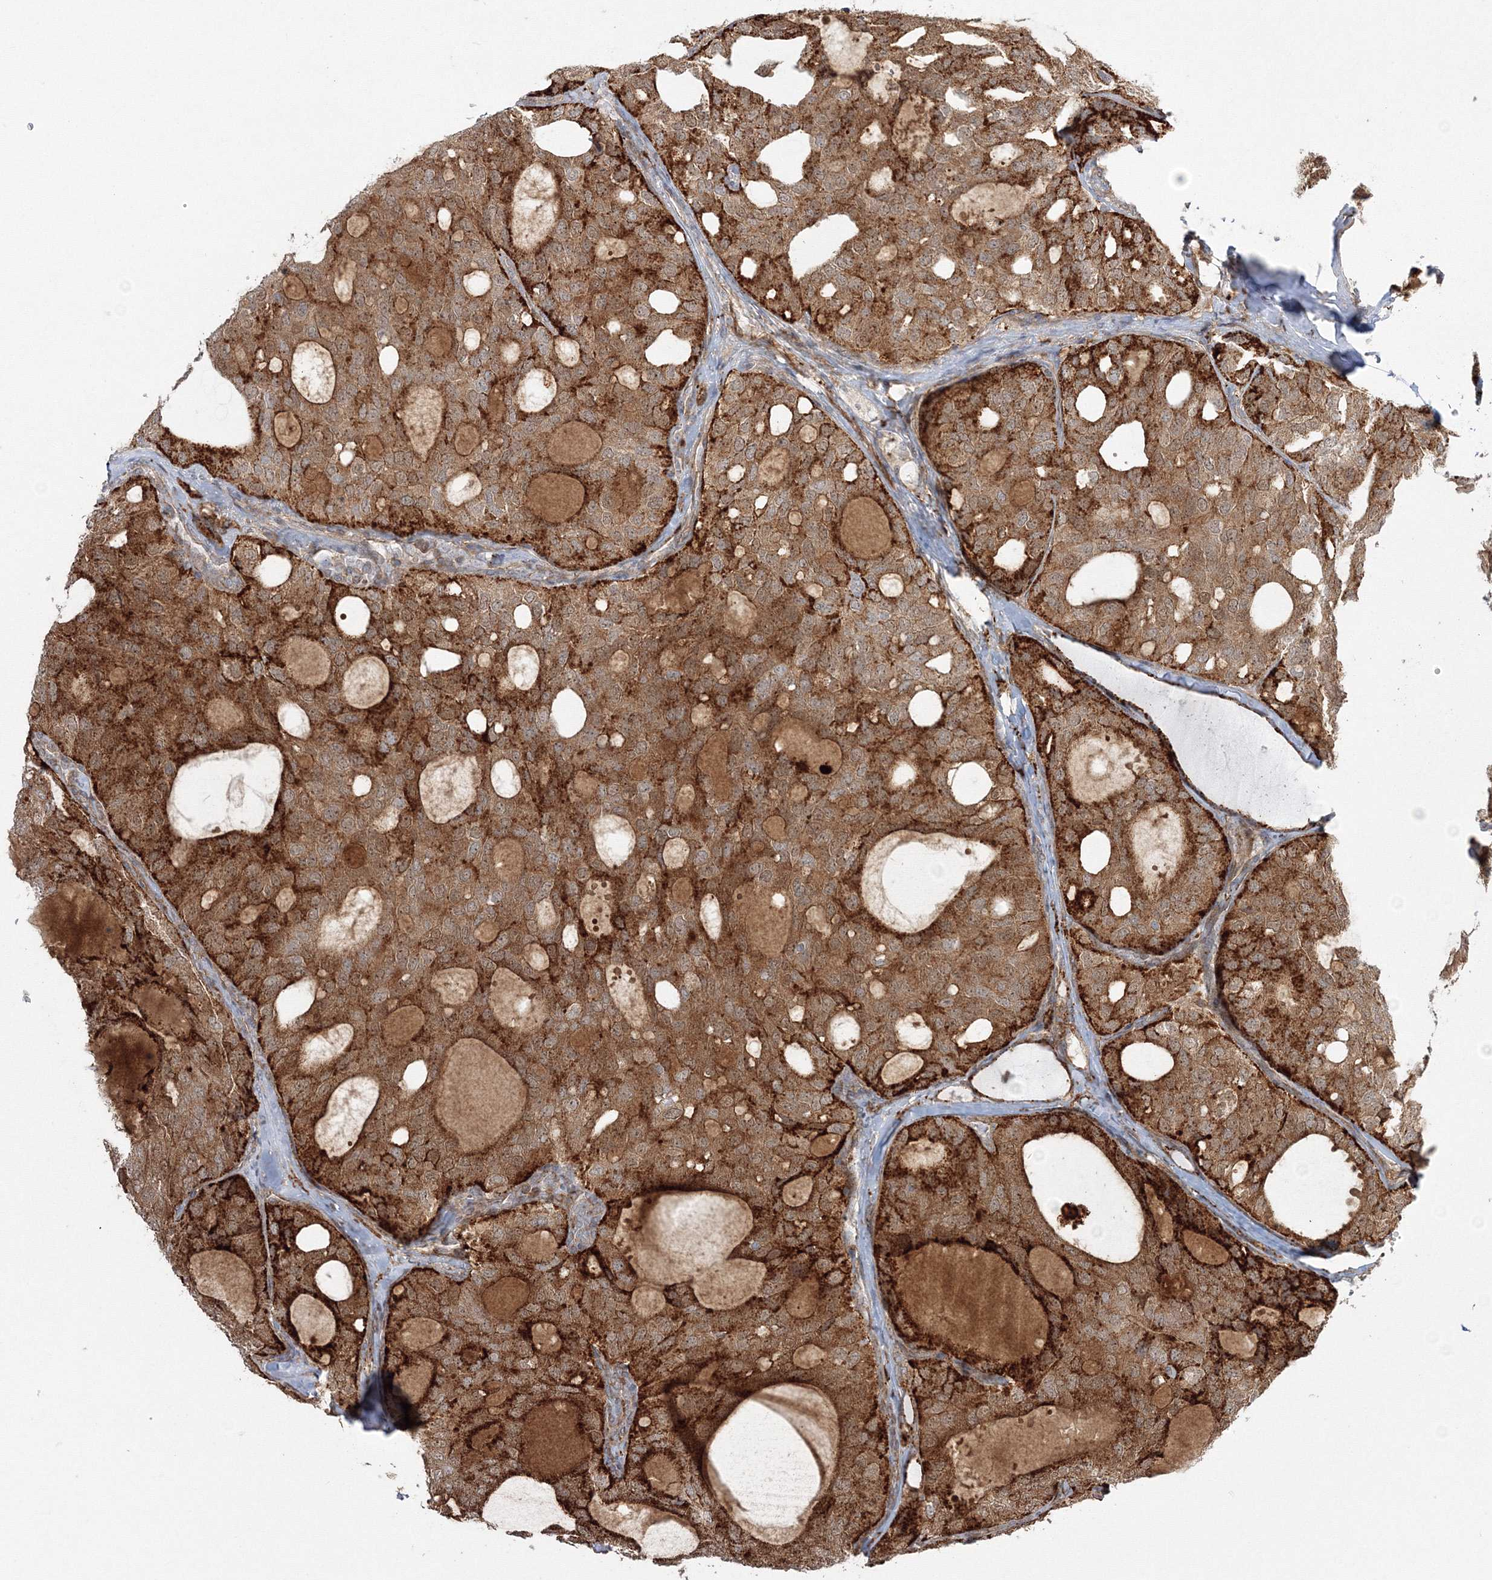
{"staining": {"intensity": "strong", "quantity": ">75%", "location": "cytoplasmic/membranous"}, "tissue": "thyroid cancer", "cell_type": "Tumor cells", "image_type": "cancer", "snomed": [{"axis": "morphology", "description": "Follicular adenoma carcinoma, NOS"}, {"axis": "topography", "description": "Thyroid gland"}], "caption": "Protein analysis of follicular adenoma carcinoma (thyroid) tissue demonstrates strong cytoplasmic/membranous positivity in about >75% of tumor cells.", "gene": "NPM3", "patient": {"sex": "male", "age": 75}}